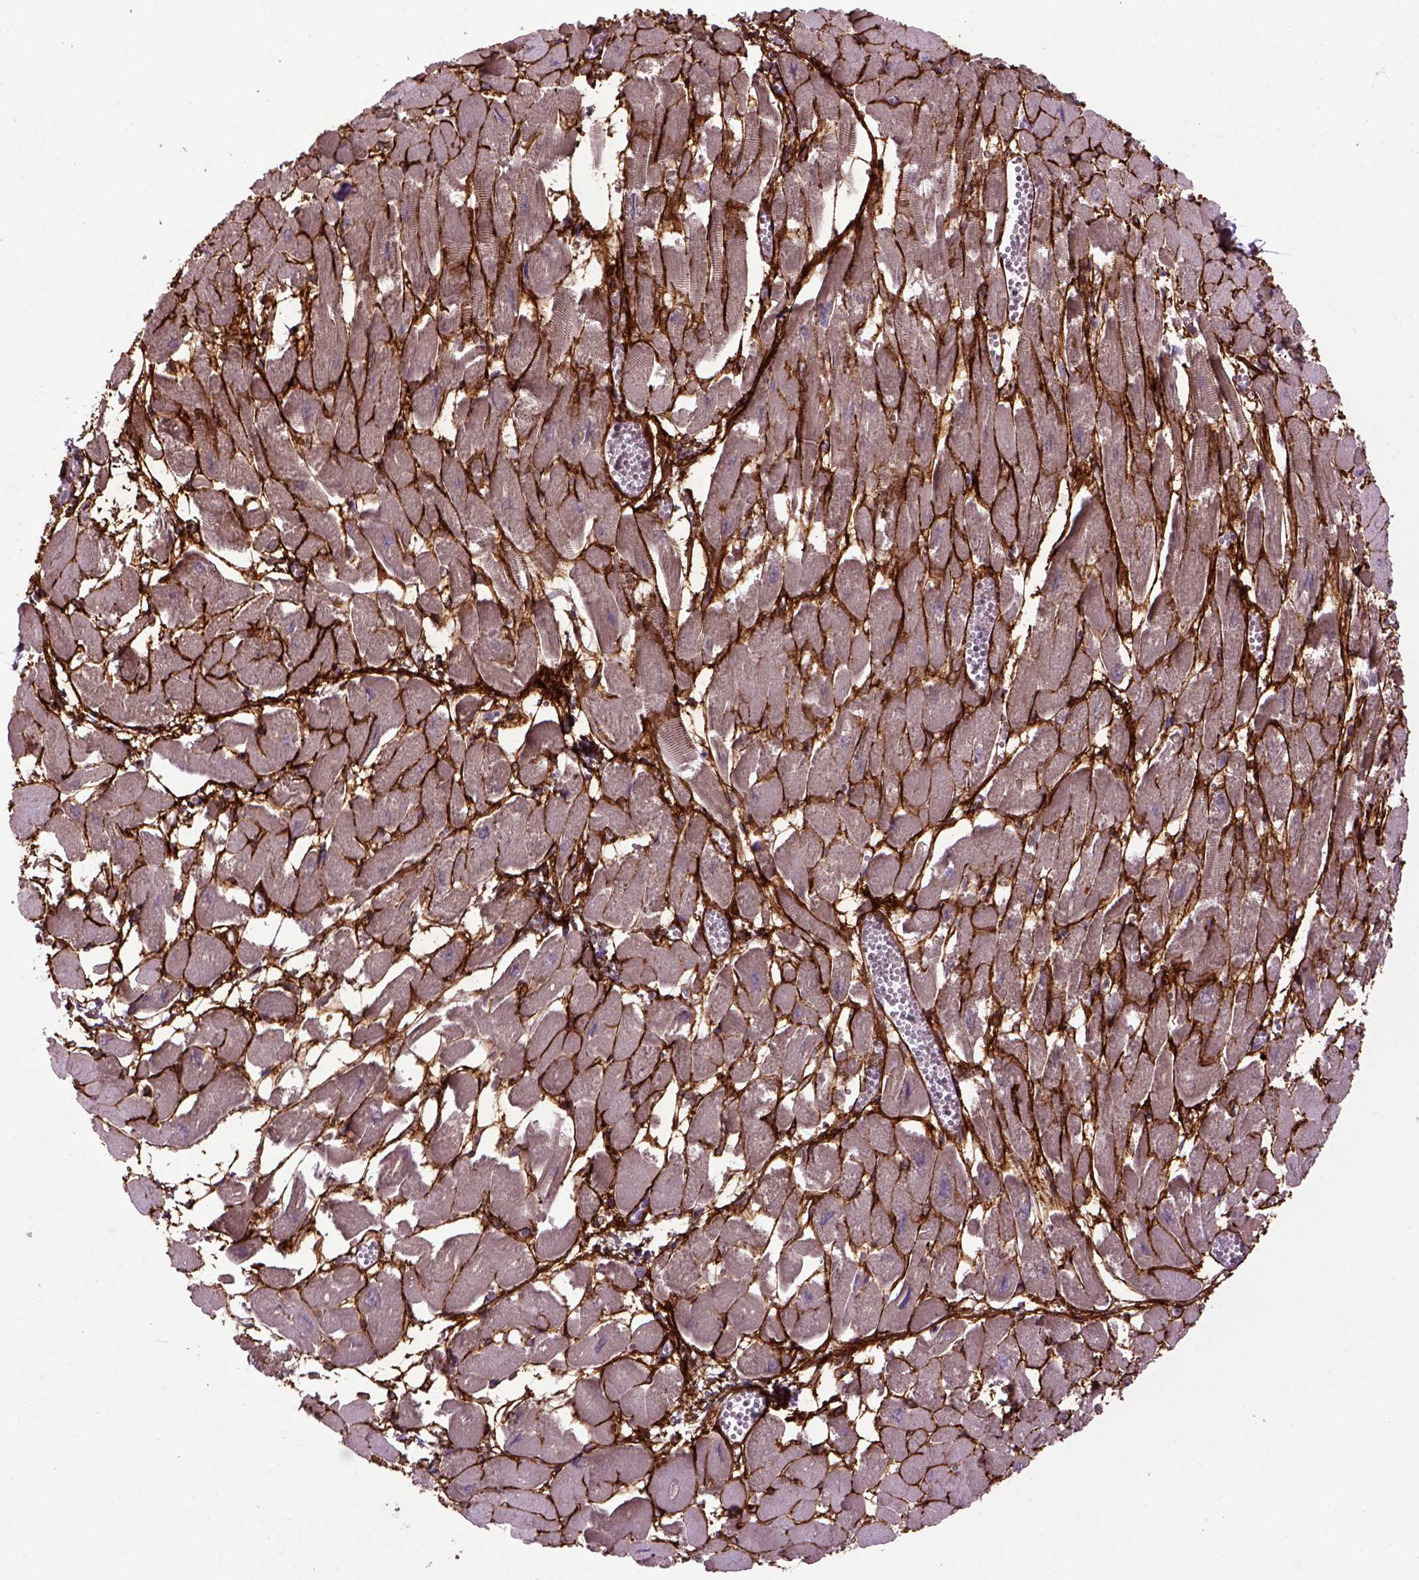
{"staining": {"intensity": "weak", "quantity": "25%-75%", "location": "cytoplasmic/membranous"}, "tissue": "heart muscle", "cell_type": "Cardiomyocytes", "image_type": "normal", "snomed": [{"axis": "morphology", "description": "Normal tissue, NOS"}, {"axis": "topography", "description": "Heart"}], "caption": "A high-resolution histopathology image shows immunohistochemistry staining of benign heart muscle, which displays weak cytoplasmic/membranous expression in about 25%-75% of cardiomyocytes.", "gene": "EMILIN3", "patient": {"sex": "female", "age": 52}}